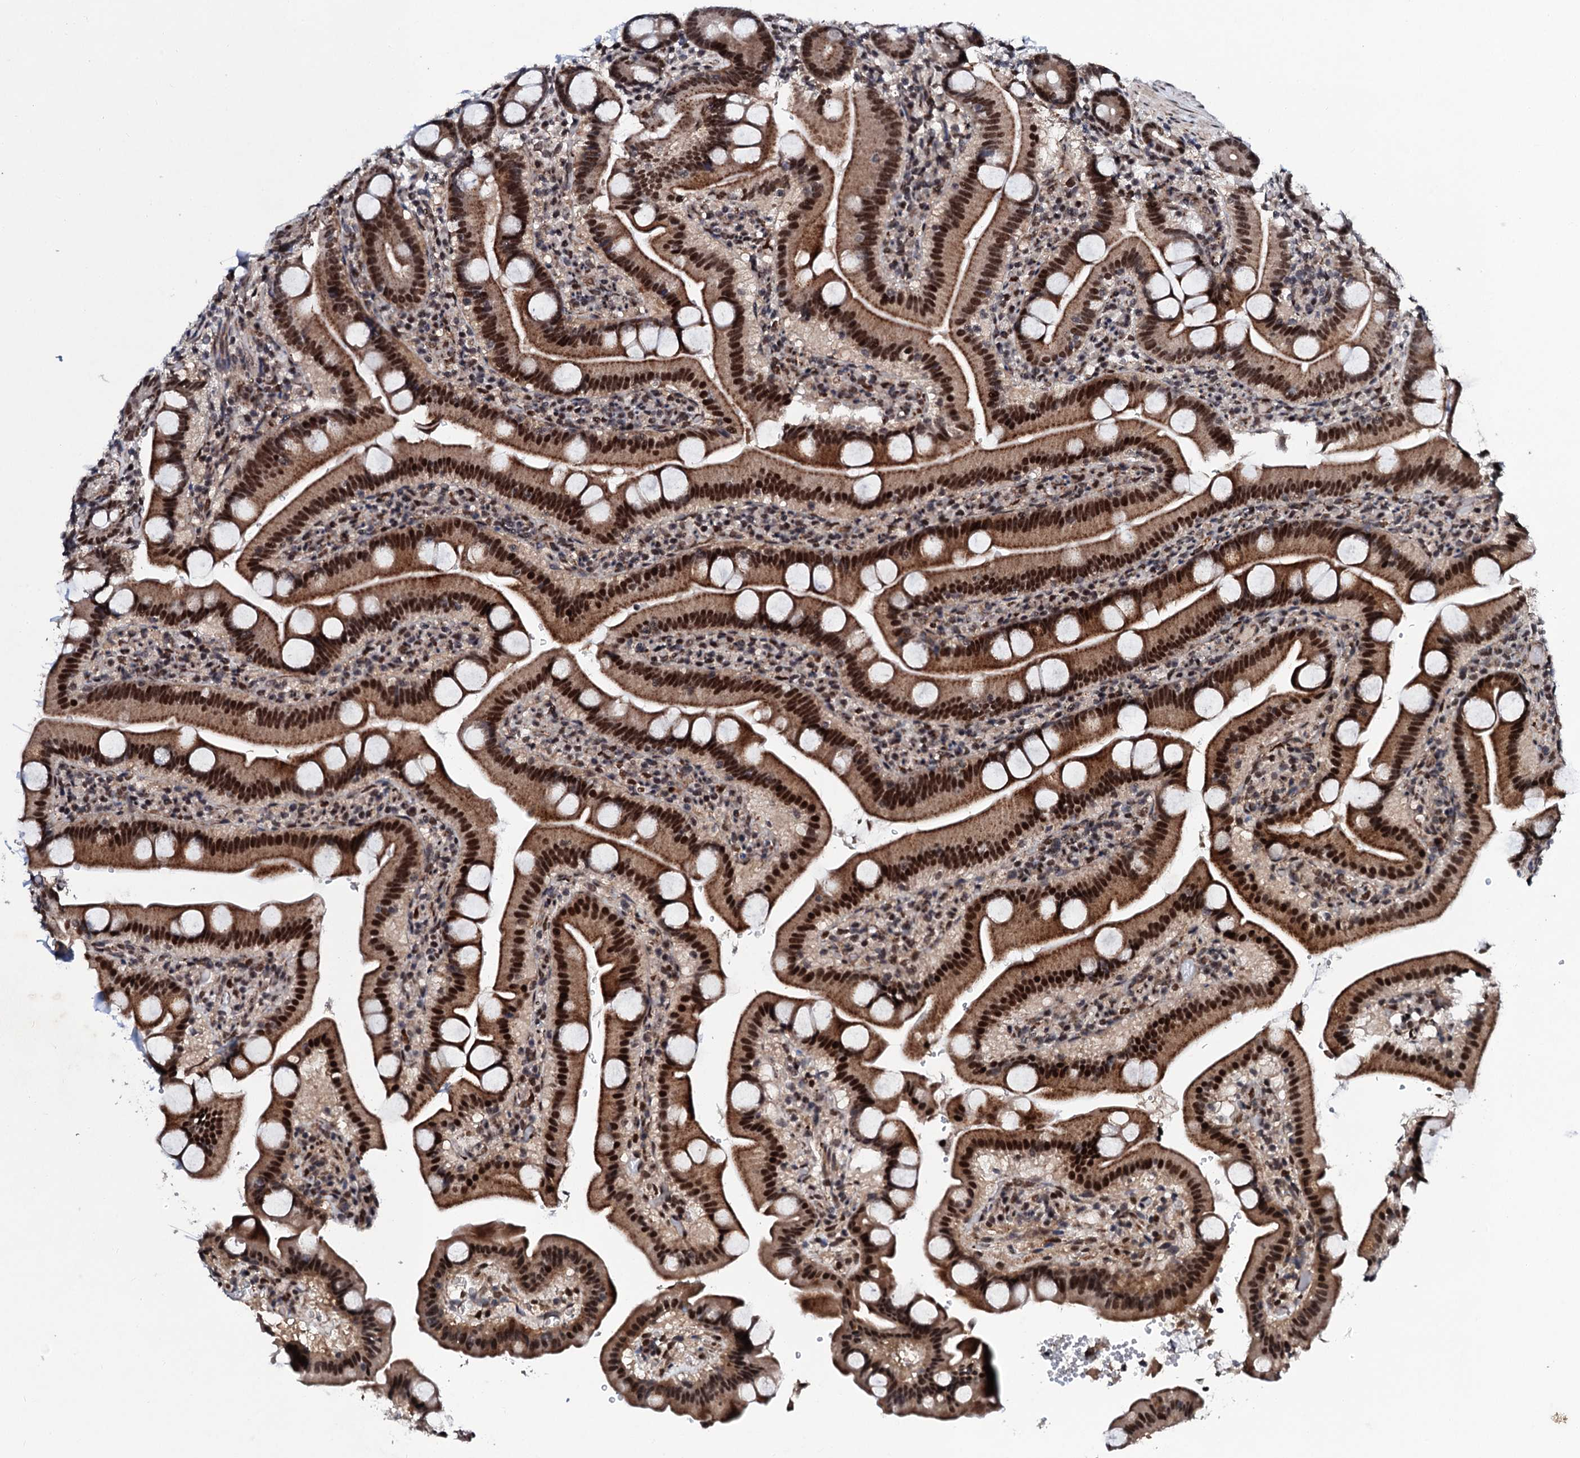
{"staining": {"intensity": "strong", "quantity": ">75%", "location": "cytoplasmic/membranous,nuclear"}, "tissue": "duodenum", "cell_type": "Glandular cells", "image_type": "normal", "snomed": [{"axis": "morphology", "description": "Normal tissue, NOS"}, {"axis": "topography", "description": "Duodenum"}], "caption": "Unremarkable duodenum reveals strong cytoplasmic/membranous,nuclear expression in approximately >75% of glandular cells.", "gene": "CSTF3", "patient": {"sex": "male", "age": 55}}